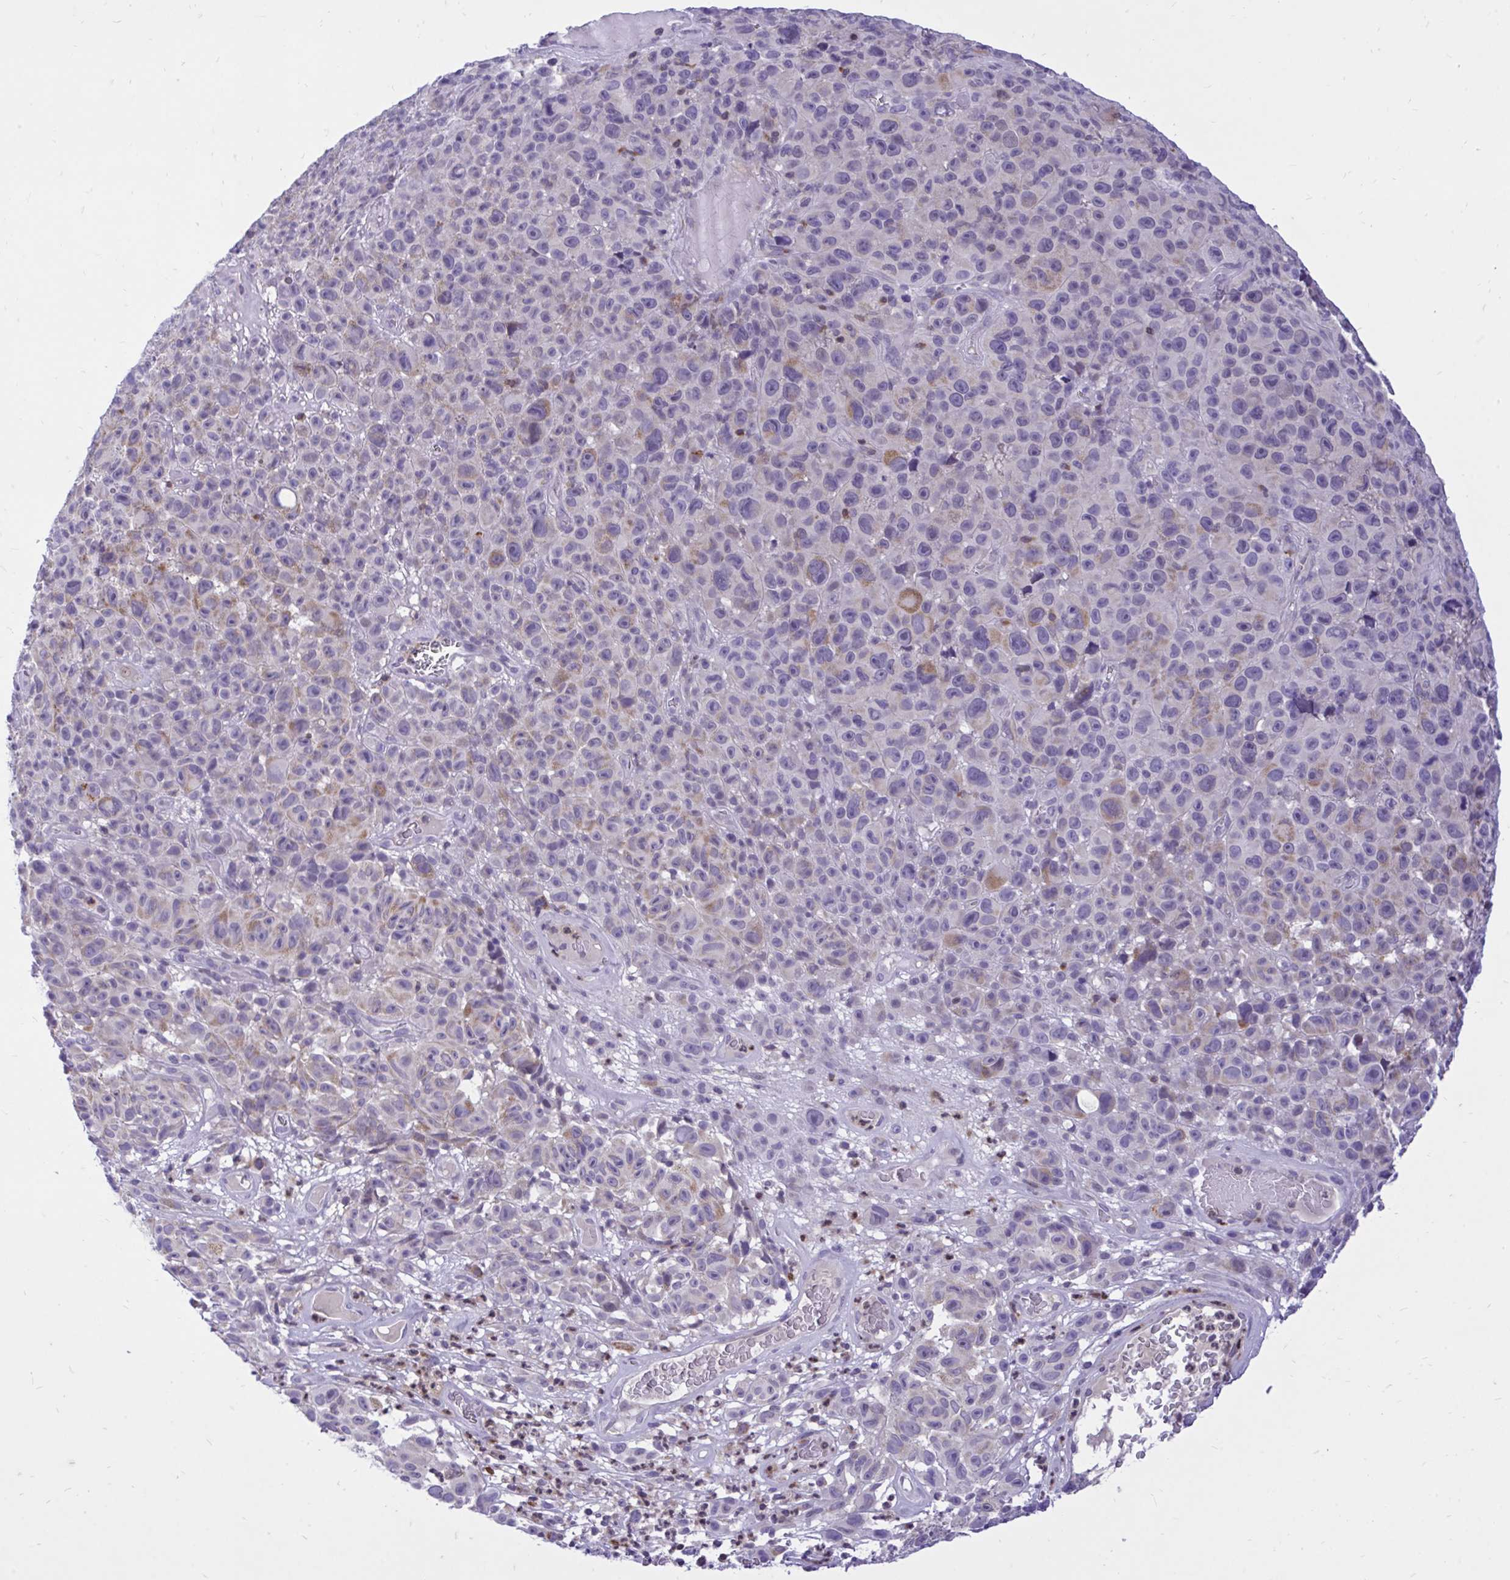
{"staining": {"intensity": "moderate", "quantity": "<25%", "location": "cytoplasmic/membranous"}, "tissue": "melanoma", "cell_type": "Tumor cells", "image_type": "cancer", "snomed": [{"axis": "morphology", "description": "Malignant melanoma, NOS"}, {"axis": "topography", "description": "Skin"}], "caption": "Protein expression analysis of human malignant melanoma reveals moderate cytoplasmic/membranous expression in approximately <25% of tumor cells.", "gene": "CXCL8", "patient": {"sex": "female", "age": 82}}